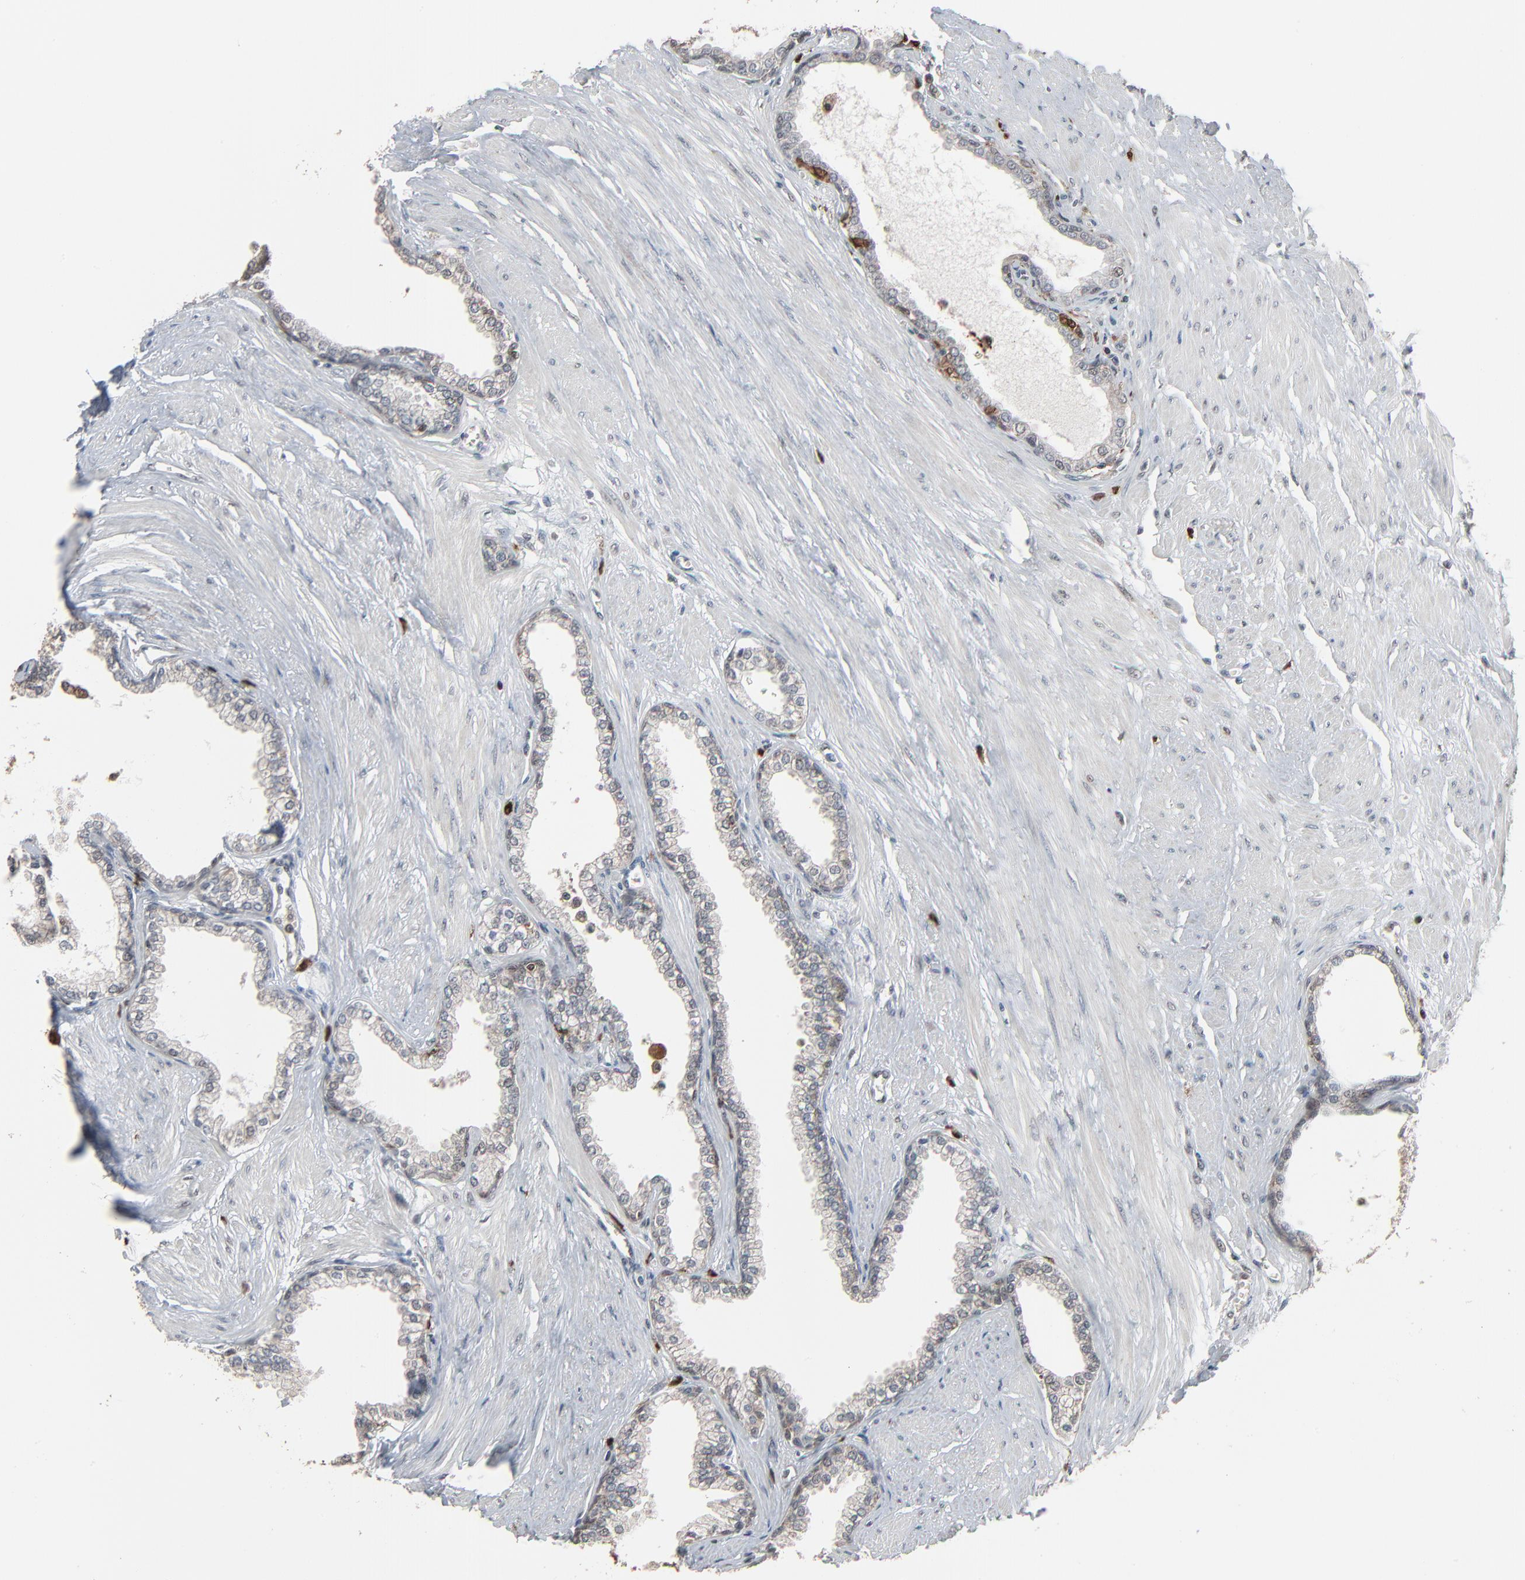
{"staining": {"intensity": "moderate", "quantity": "25%-75%", "location": "nuclear"}, "tissue": "prostate", "cell_type": "Glandular cells", "image_type": "normal", "snomed": [{"axis": "morphology", "description": "Normal tissue, NOS"}, {"axis": "topography", "description": "Prostate"}], "caption": "Immunohistochemistry (IHC) image of normal prostate: prostate stained using immunohistochemistry reveals medium levels of moderate protein expression localized specifically in the nuclear of glandular cells, appearing as a nuclear brown color.", "gene": "DOCK8", "patient": {"sex": "male", "age": 64}}